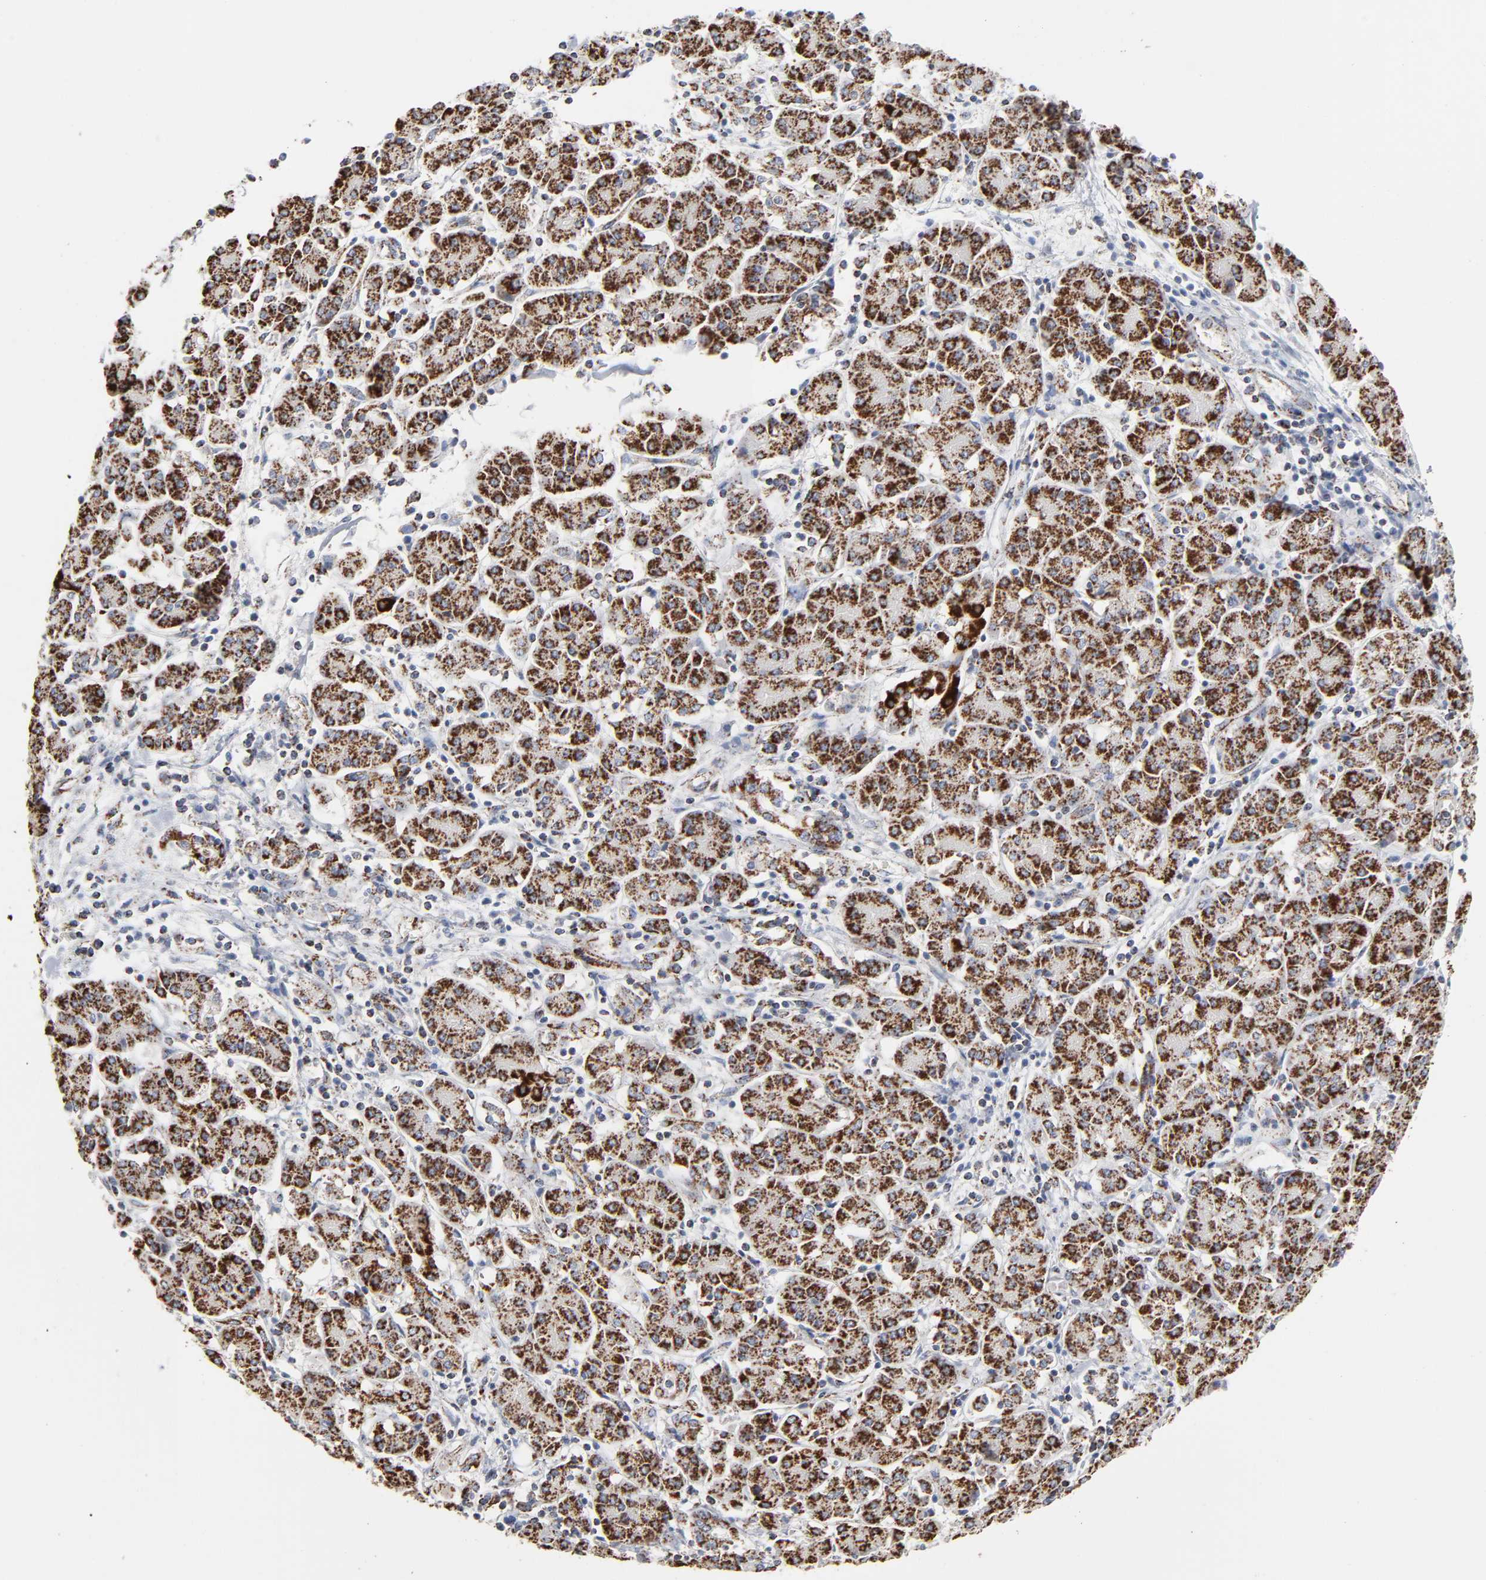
{"staining": {"intensity": "strong", "quantity": ">75%", "location": "cytoplasmic/membranous"}, "tissue": "pancreatic cancer", "cell_type": "Tumor cells", "image_type": "cancer", "snomed": [{"axis": "morphology", "description": "Adenocarcinoma, NOS"}, {"axis": "topography", "description": "Pancreas"}], "caption": "Immunohistochemistry (IHC) photomicrograph of neoplastic tissue: pancreatic adenocarcinoma stained using immunohistochemistry exhibits high levels of strong protein expression localized specifically in the cytoplasmic/membranous of tumor cells, appearing as a cytoplasmic/membranous brown color.", "gene": "UQCRC1", "patient": {"sex": "female", "age": 57}}